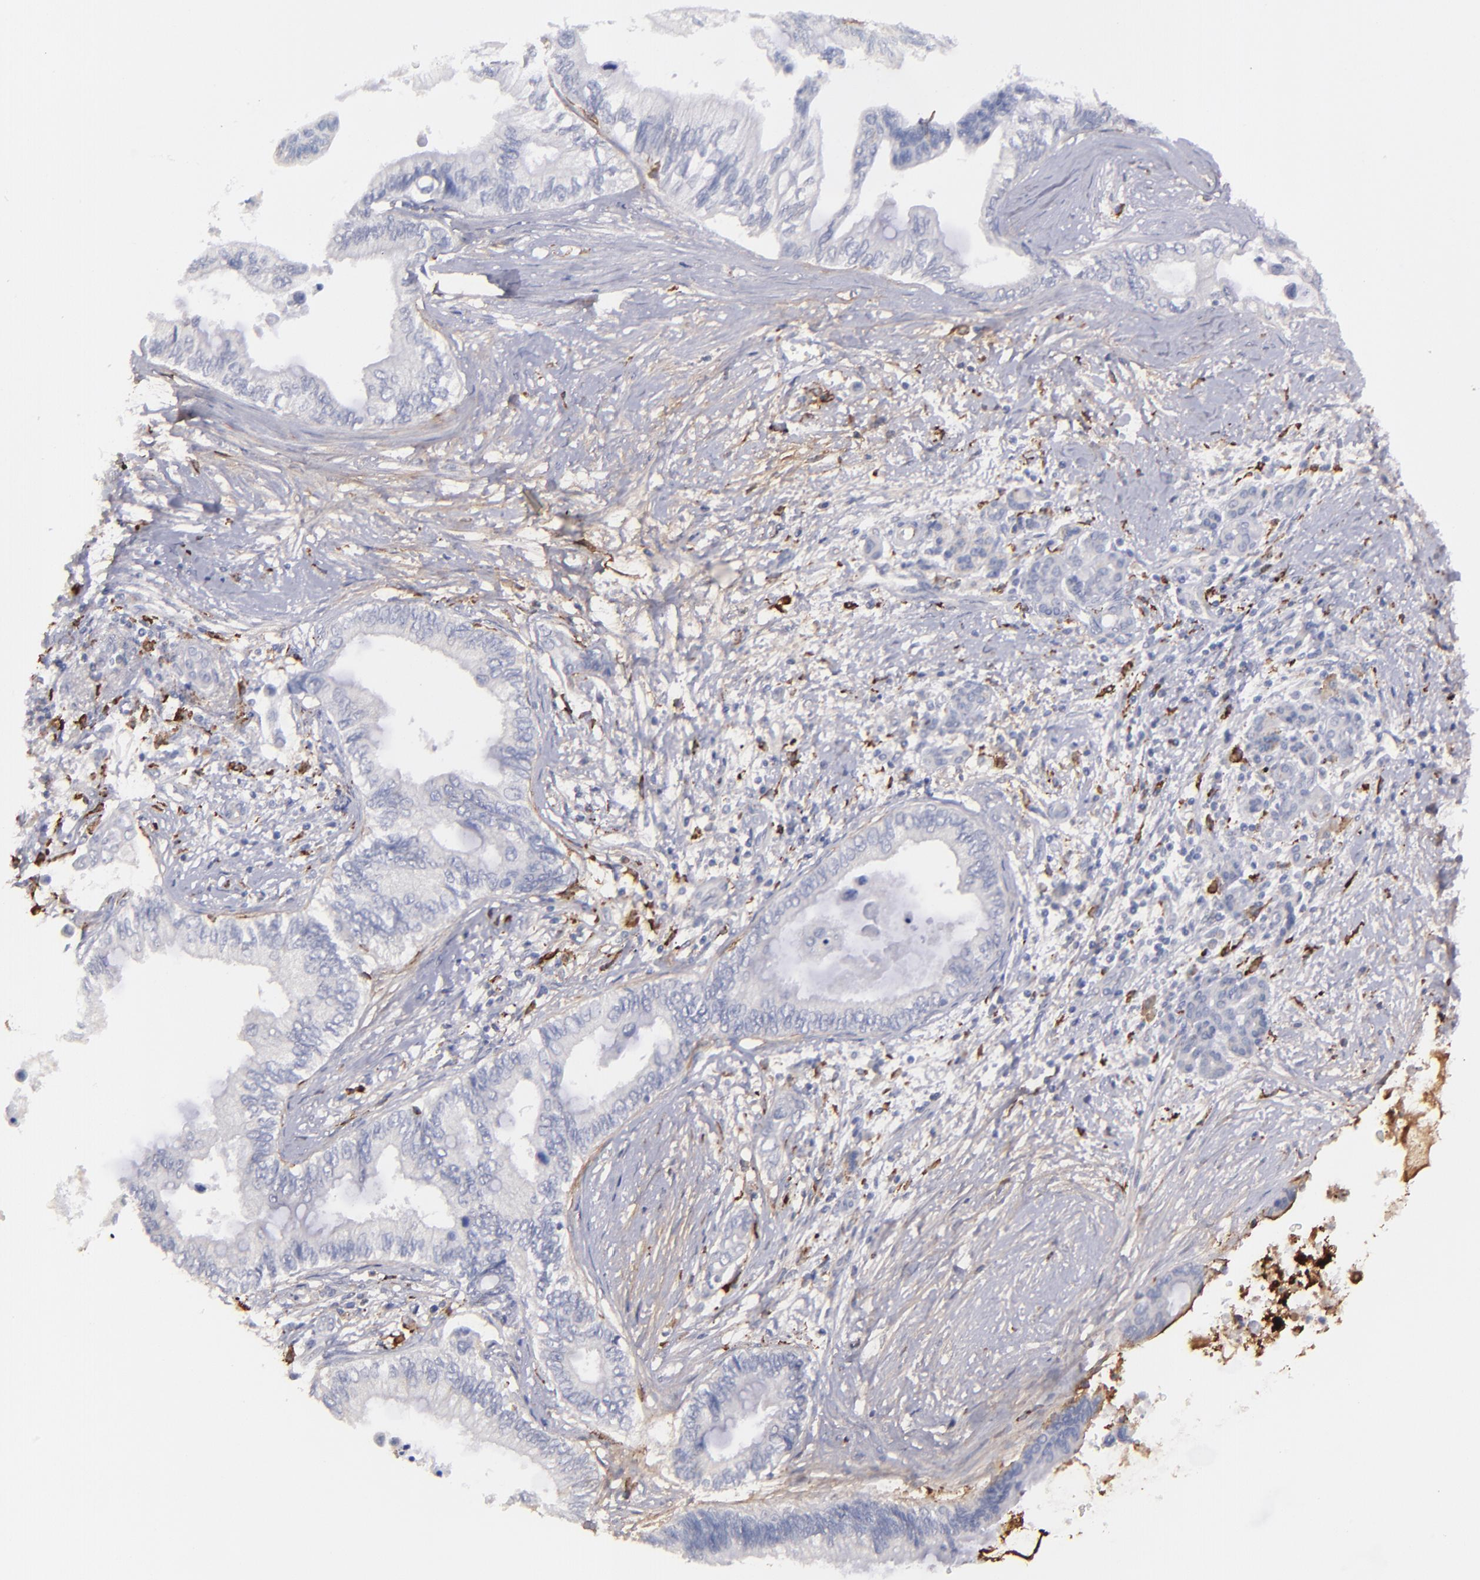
{"staining": {"intensity": "negative", "quantity": "none", "location": "none"}, "tissue": "pancreatic cancer", "cell_type": "Tumor cells", "image_type": "cancer", "snomed": [{"axis": "morphology", "description": "Adenocarcinoma, NOS"}, {"axis": "topography", "description": "Pancreas"}], "caption": "A high-resolution photomicrograph shows immunohistochemistry (IHC) staining of pancreatic adenocarcinoma, which displays no significant staining in tumor cells.", "gene": "C1QA", "patient": {"sex": "female", "age": 66}}